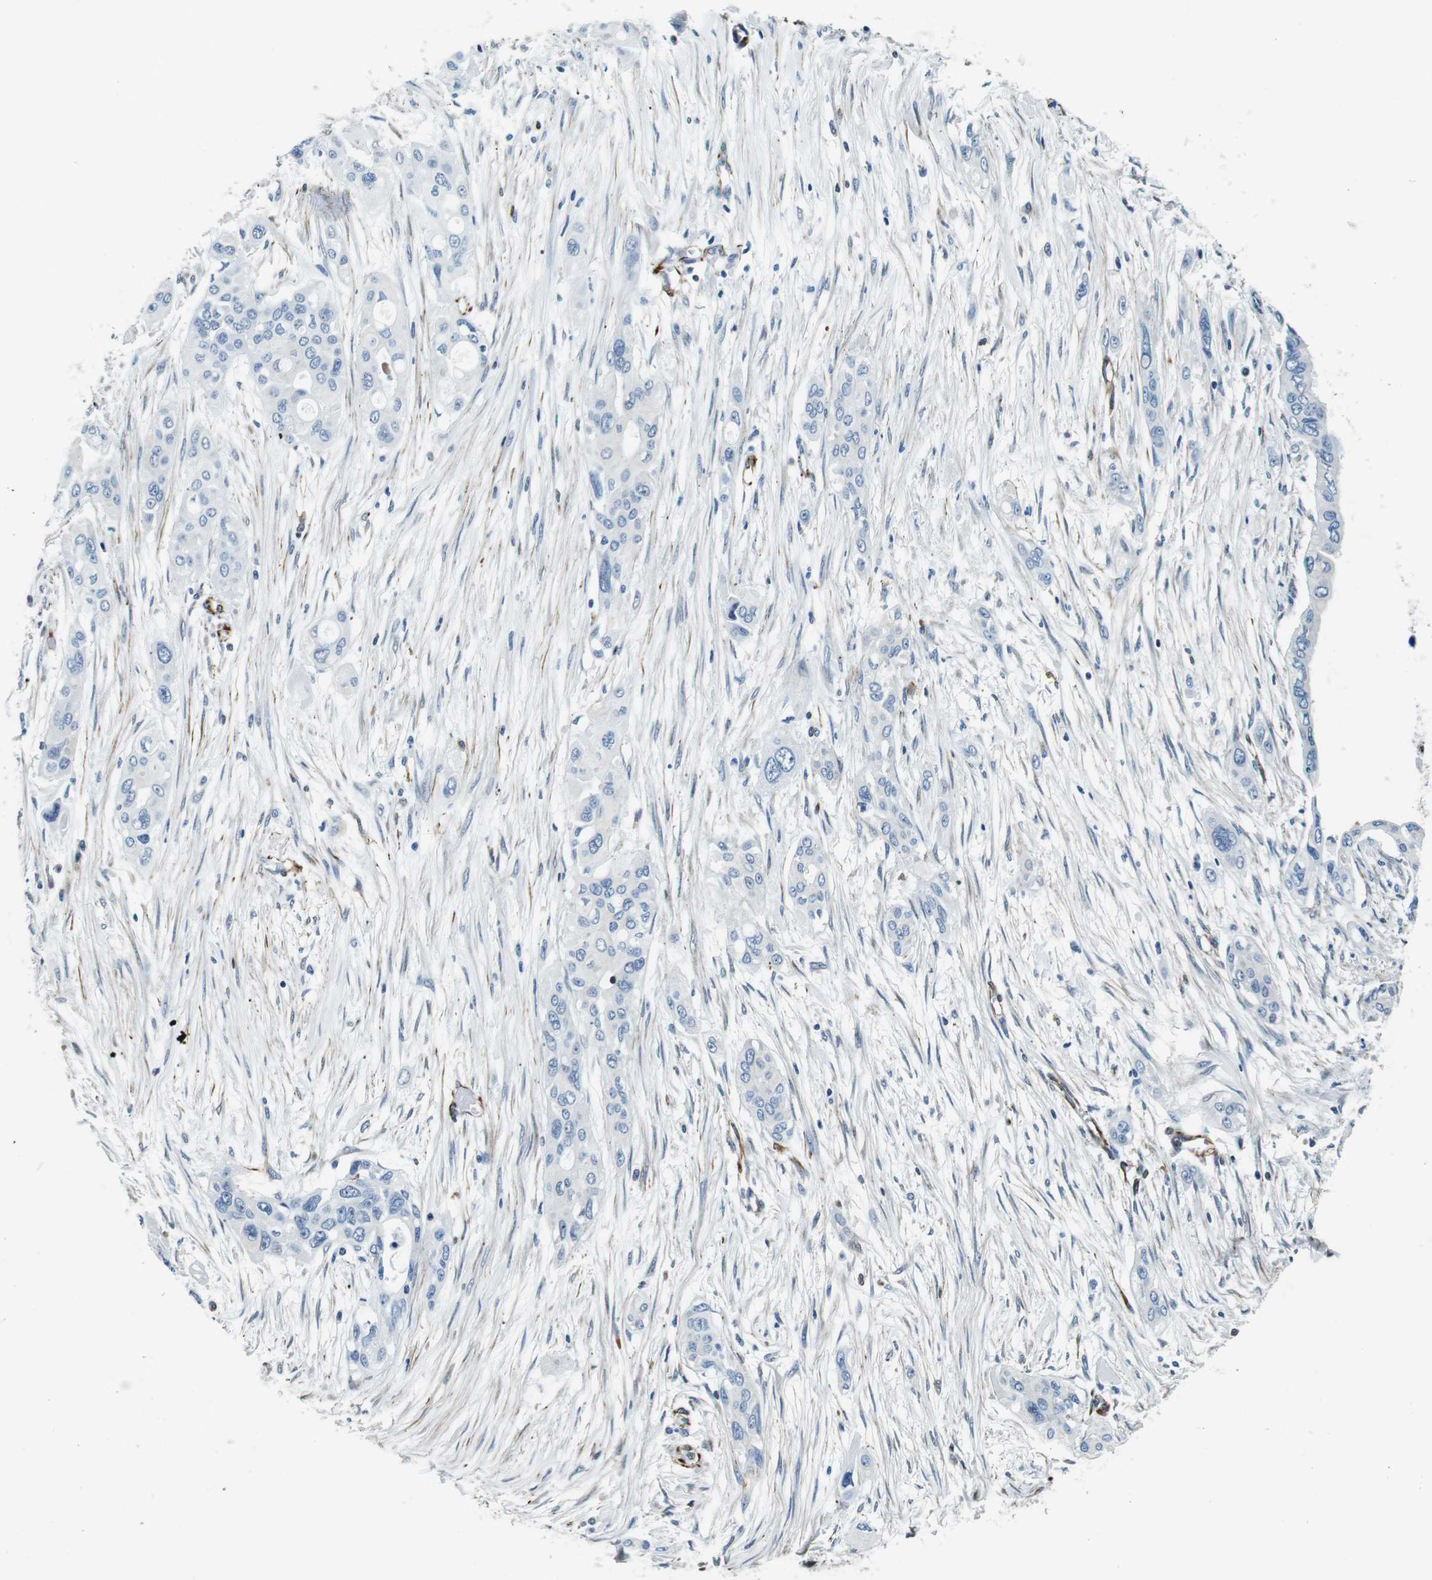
{"staining": {"intensity": "negative", "quantity": "none", "location": "none"}, "tissue": "pancreatic cancer", "cell_type": "Tumor cells", "image_type": "cancer", "snomed": [{"axis": "morphology", "description": "Adenocarcinoma, NOS"}, {"axis": "topography", "description": "Pancreas"}], "caption": "Image shows no protein positivity in tumor cells of pancreatic cancer tissue.", "gene": "GJE1", "patient": {"sex": "female", "age": 60}}